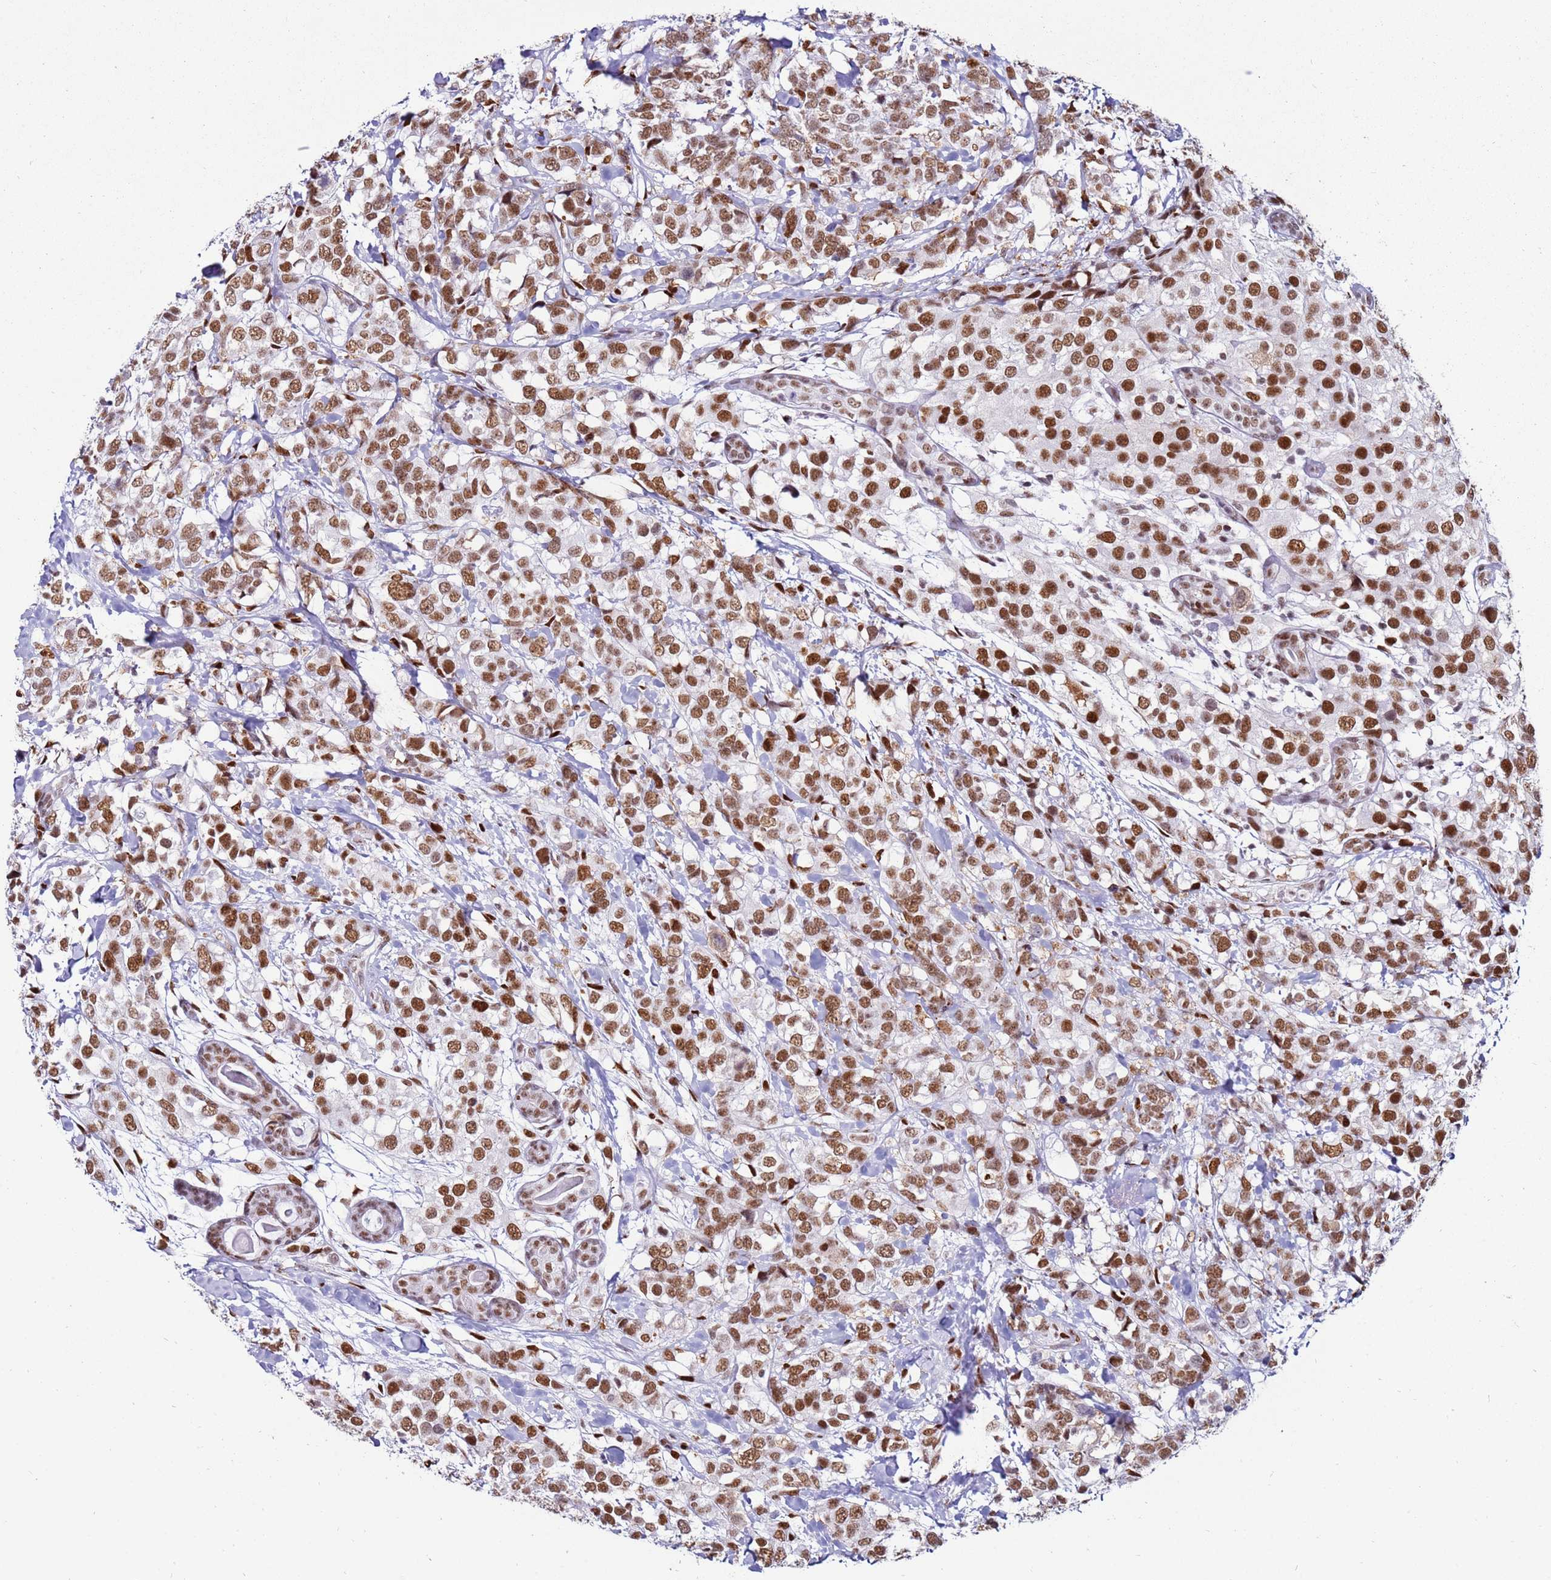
{"staining": {"intensity": "moderate", "quantity": ">75%", "location": "nuclear"}, "tissue": "breast cancer", "cell_type": "Tumor cells", "image_type": "cancer", "snomed": [{"axis": "morphology", "description": "Lobular carcinoma"}, {"axis": "topography", "description": "Breast"}], "caption": "IHC photomicrograph of human breast cancer stained for a protein (brown), which displays medium levels of moderate nuclear positivity in approximately >75% of tumor cells.", "gene": "KPNA4", "patient": {"sex": "female", "age": 59}}